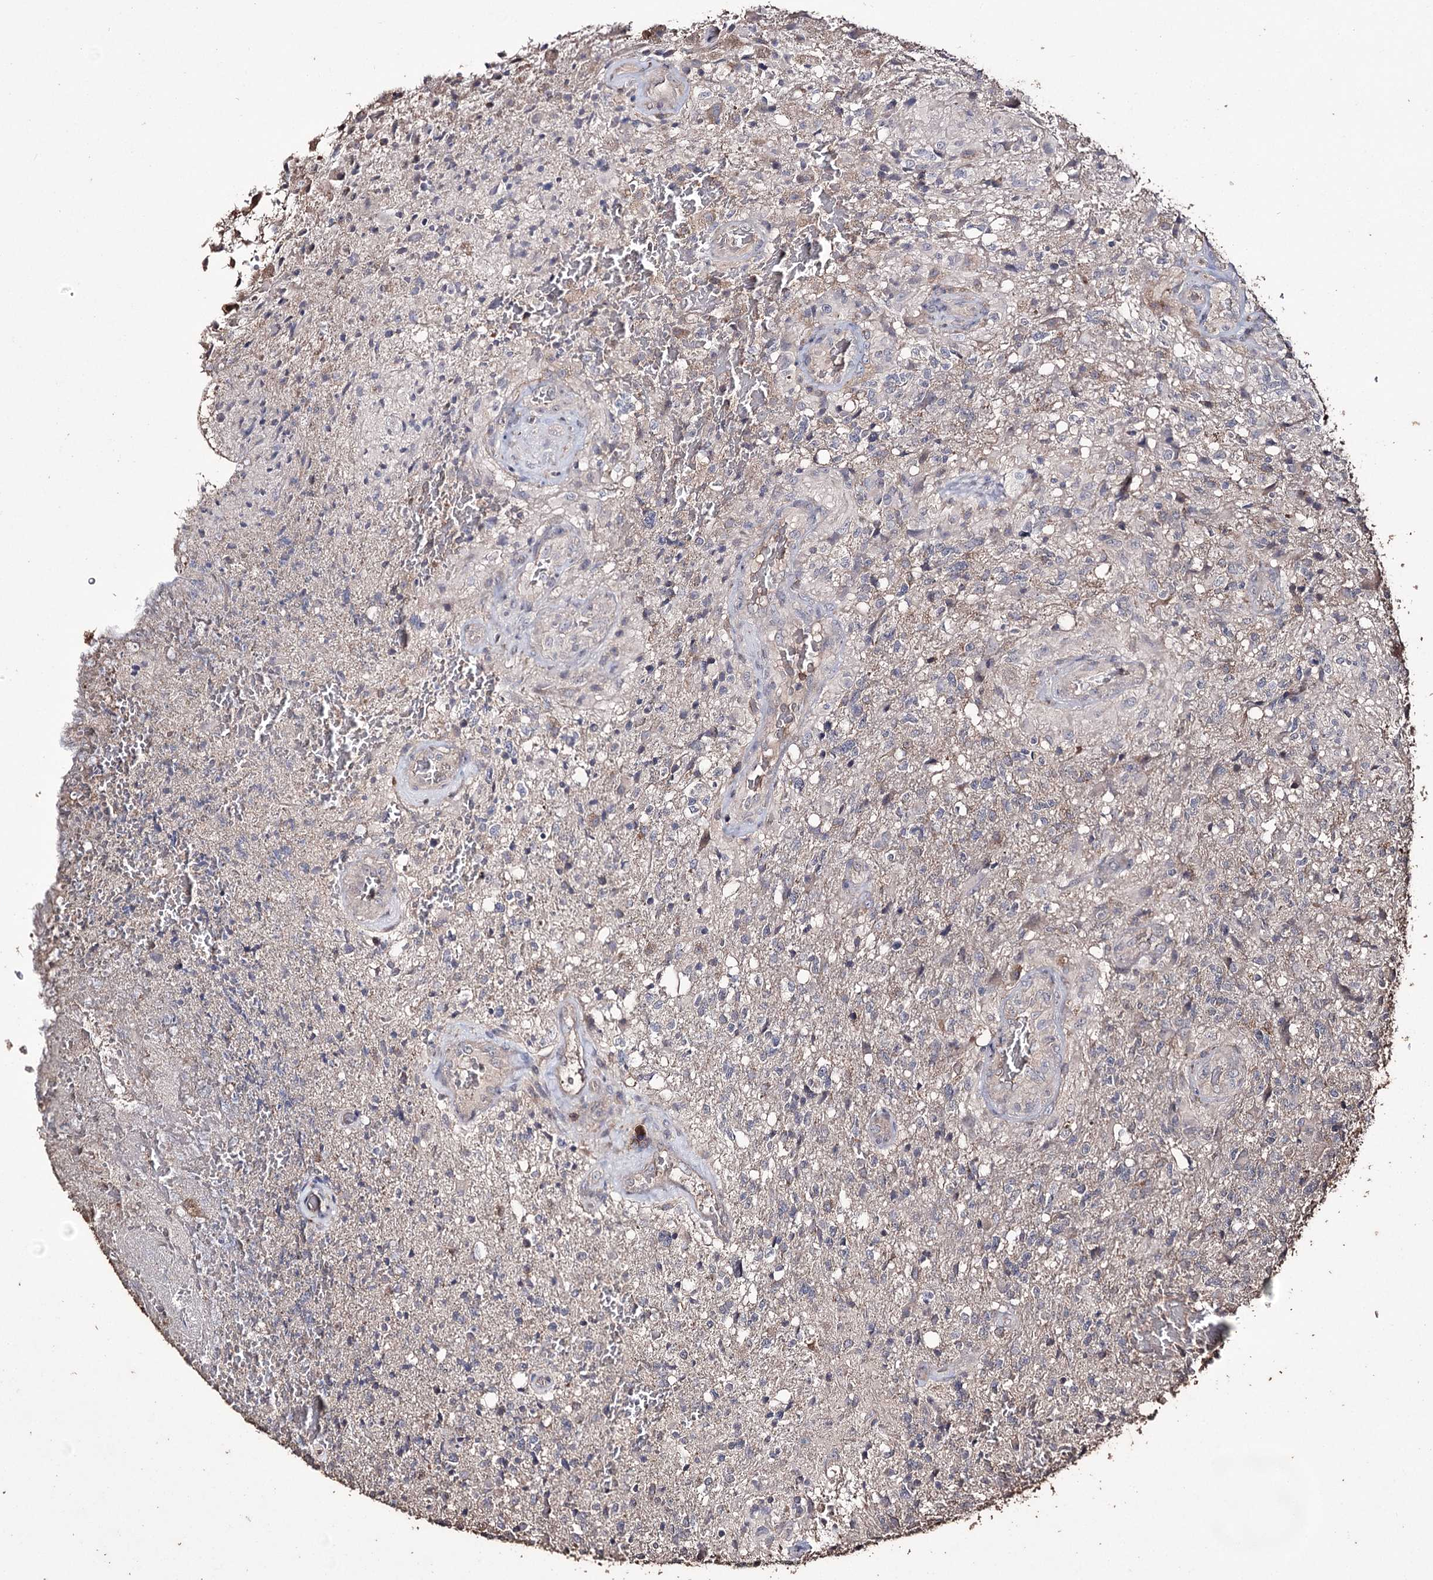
{"staining": {"intensity": "negative", "quantity": "none", "location": "none"}, "tissue": "glioma", "cell_type": "Tumor cells", "image_type": "cancer", "snomed": [{"axis": "morphology", "description": "Glioma, malignant, High grade"}, {"axis": "topography", "description": "Brain"}], "caption": "Immunohistochemistry histopathology image of human glioma stained for a protein (brown), which demonstrates no expression in tumor cells. (DAB (3,3'-diaminobenzidine) immunohistochemistry visualized using brightfield microscopy, high magnification).", "gene": "ZNF662", "patient": {"sex": "male", "age": 56}}